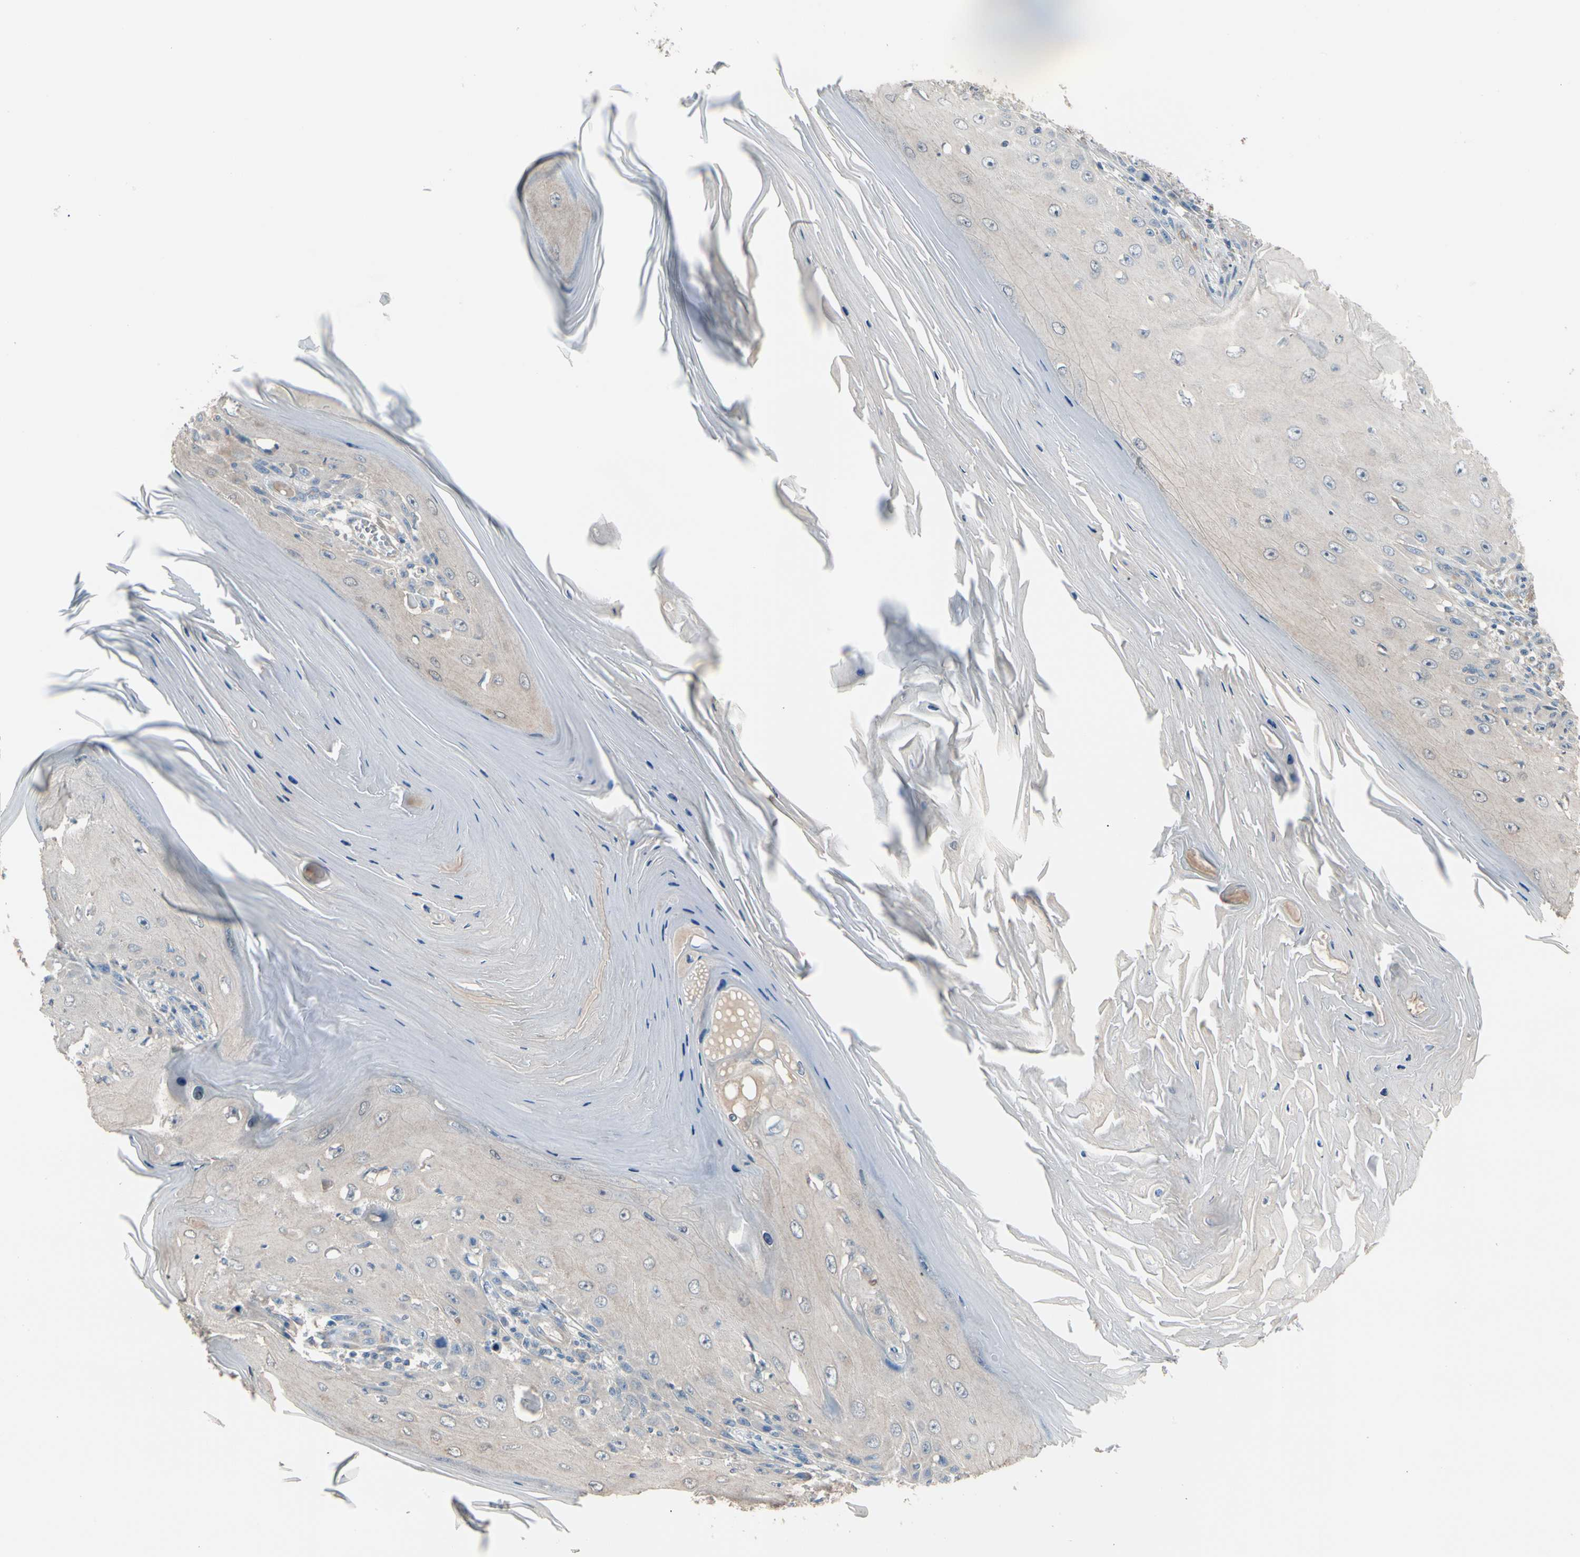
{"staining": {"intensity": "negative", "quantity": "none", "location": "none"}, "tissue": "skin cancer", "cell_type": "Tumor cells", "image_type": "cancer", "snomed": [{"axis": "morphology", "description": "Squamous cell carcinoma, NOS"}, {"axis": "topography", "description": "Skin"}], "caption": "Tumor cells are negative for brown protein staining in skin cancer.", "gene": "BBOX1", "patient": {"sex": "female", "age": 73}}